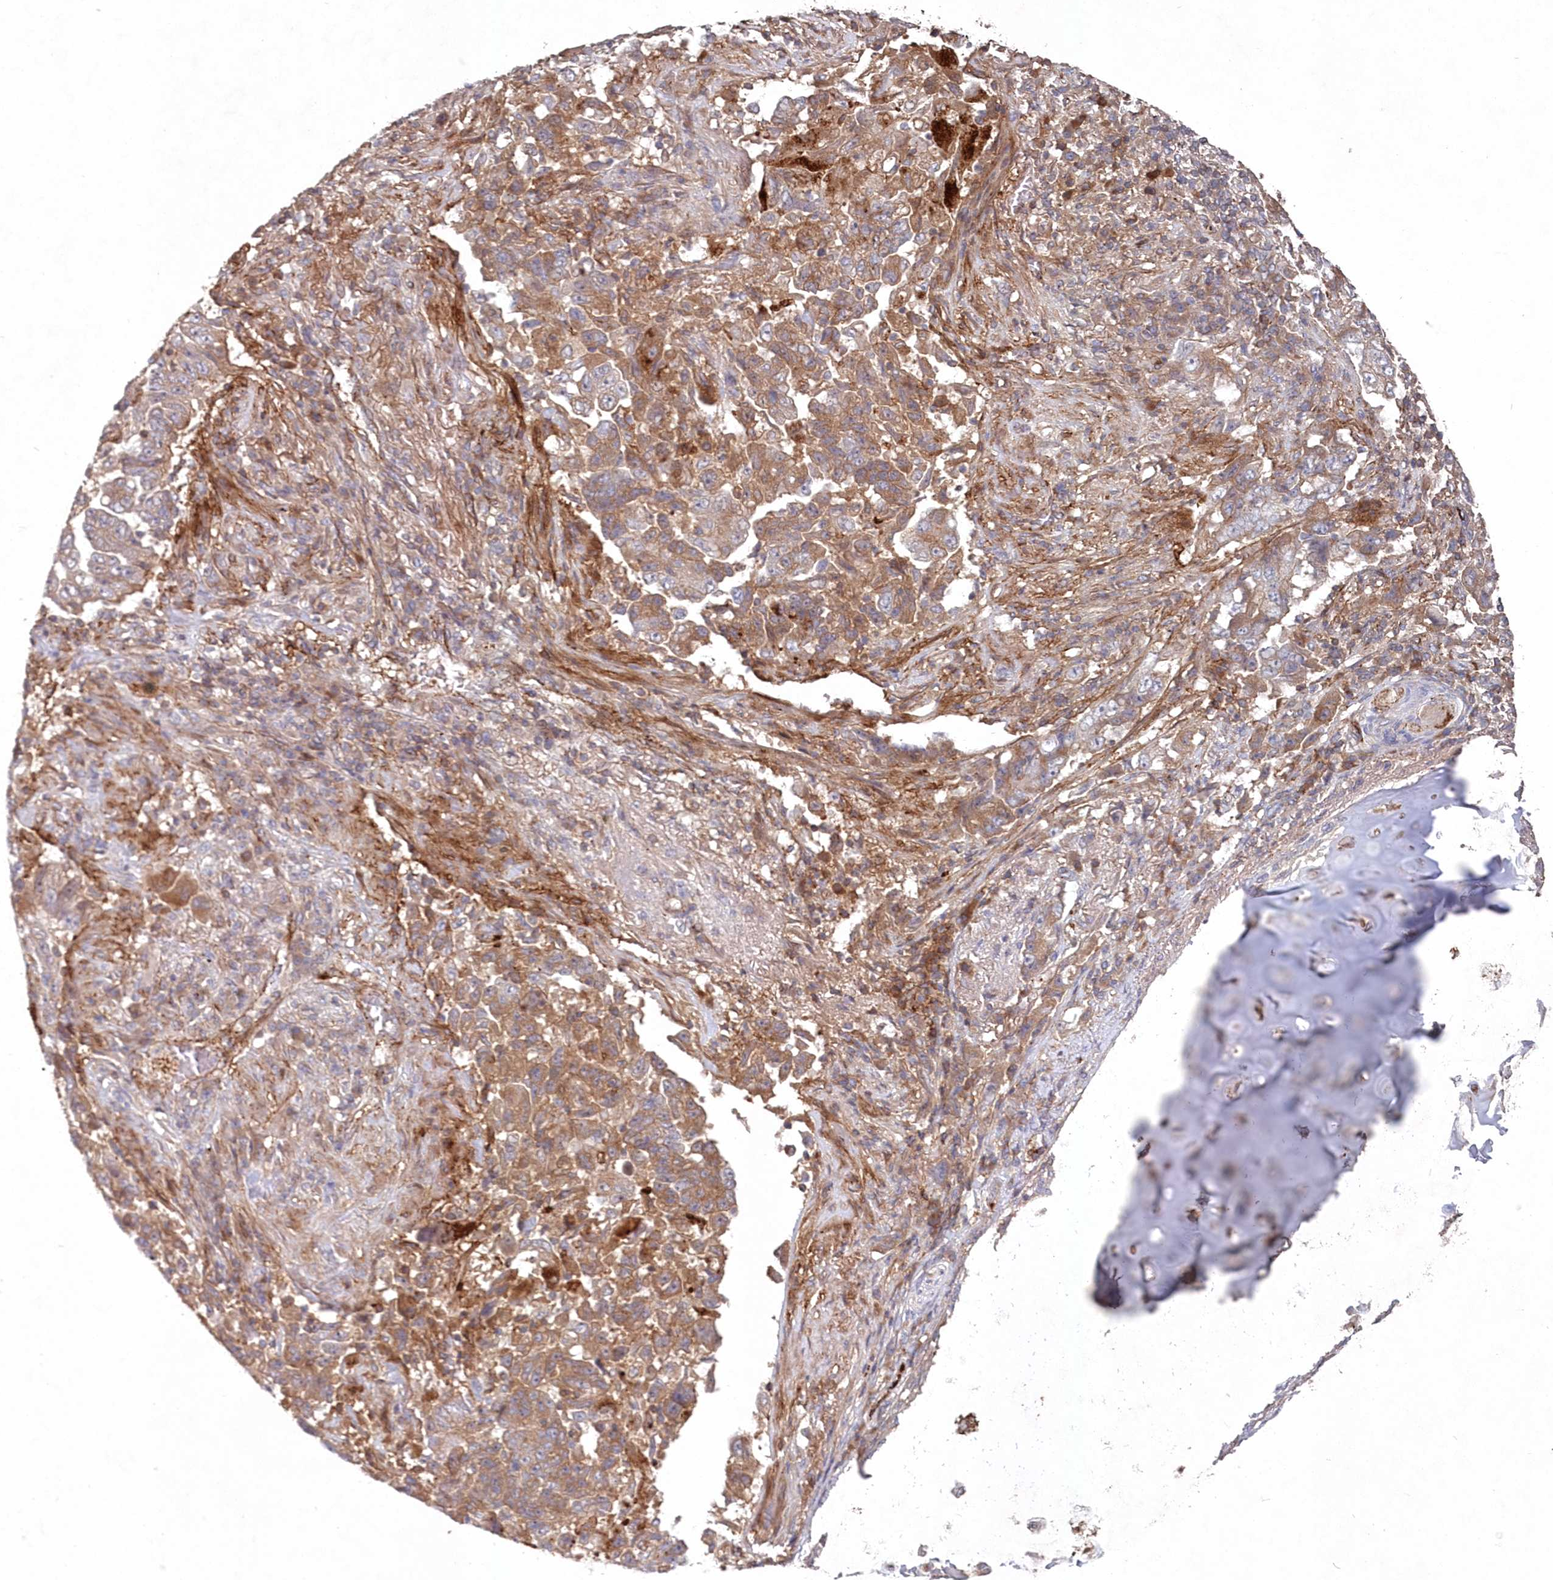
{"staining": {"intensity": "moderate", "quantity": ">75%", "location": "cytoplasmic/membranous"}, "tissue": "lung cancer", "cell_type": "Tumor cells", "image_type": "cancer", "snomed": [{"axis": "morphology", "description": "Adenocarcinoma, NOS"}, {"axis": "topography", "description": "Lung"}], "caption": "Immunohistochemistry of lung cancer demonstrates medium levels of moderate cytoplasmic/membranous expression in approximately >75% of tumor cells.", "gene": "ABHD14B", "patient": {"sex": "female", "age": 51}}